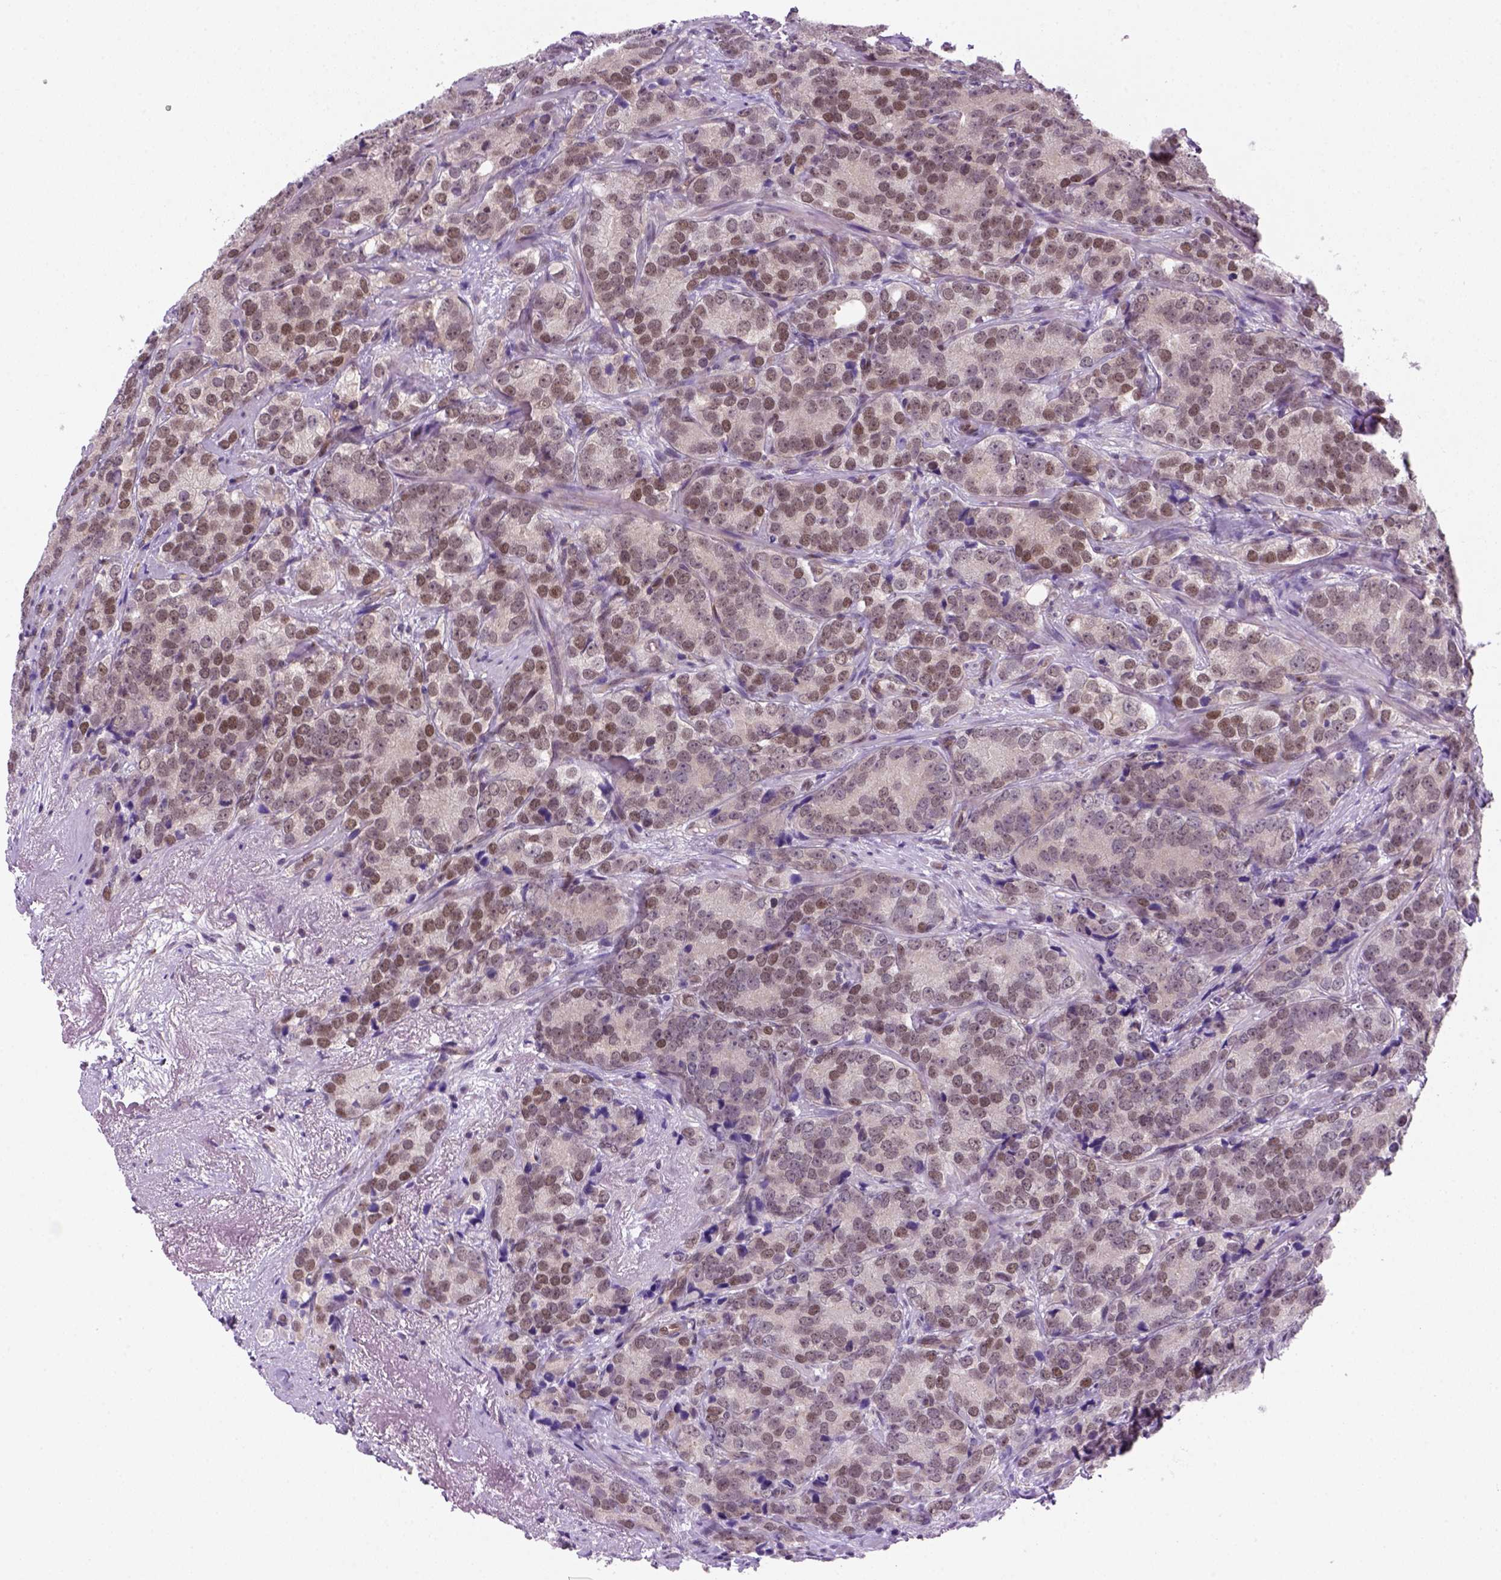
{"staining": {"intensity": "moderate", "quantity": "<25%", "location": "nuclear"}, "tissue": "prostate cancer", "cell_type": "Tumor cells", "image_type": "cancer", "snomed": [{"axis": "morphology", "description": "Adenocarcinoma, NOS"}, {"axis": "topography", "description": "Prostate"}], "caption": "Moderate nuclear staining for a protein is seen in about <25% of tumor cells of prostate adenocarcinoma using IHC.", "gene": "MGMT", "patient": {"sex": "male", "age": 71}}